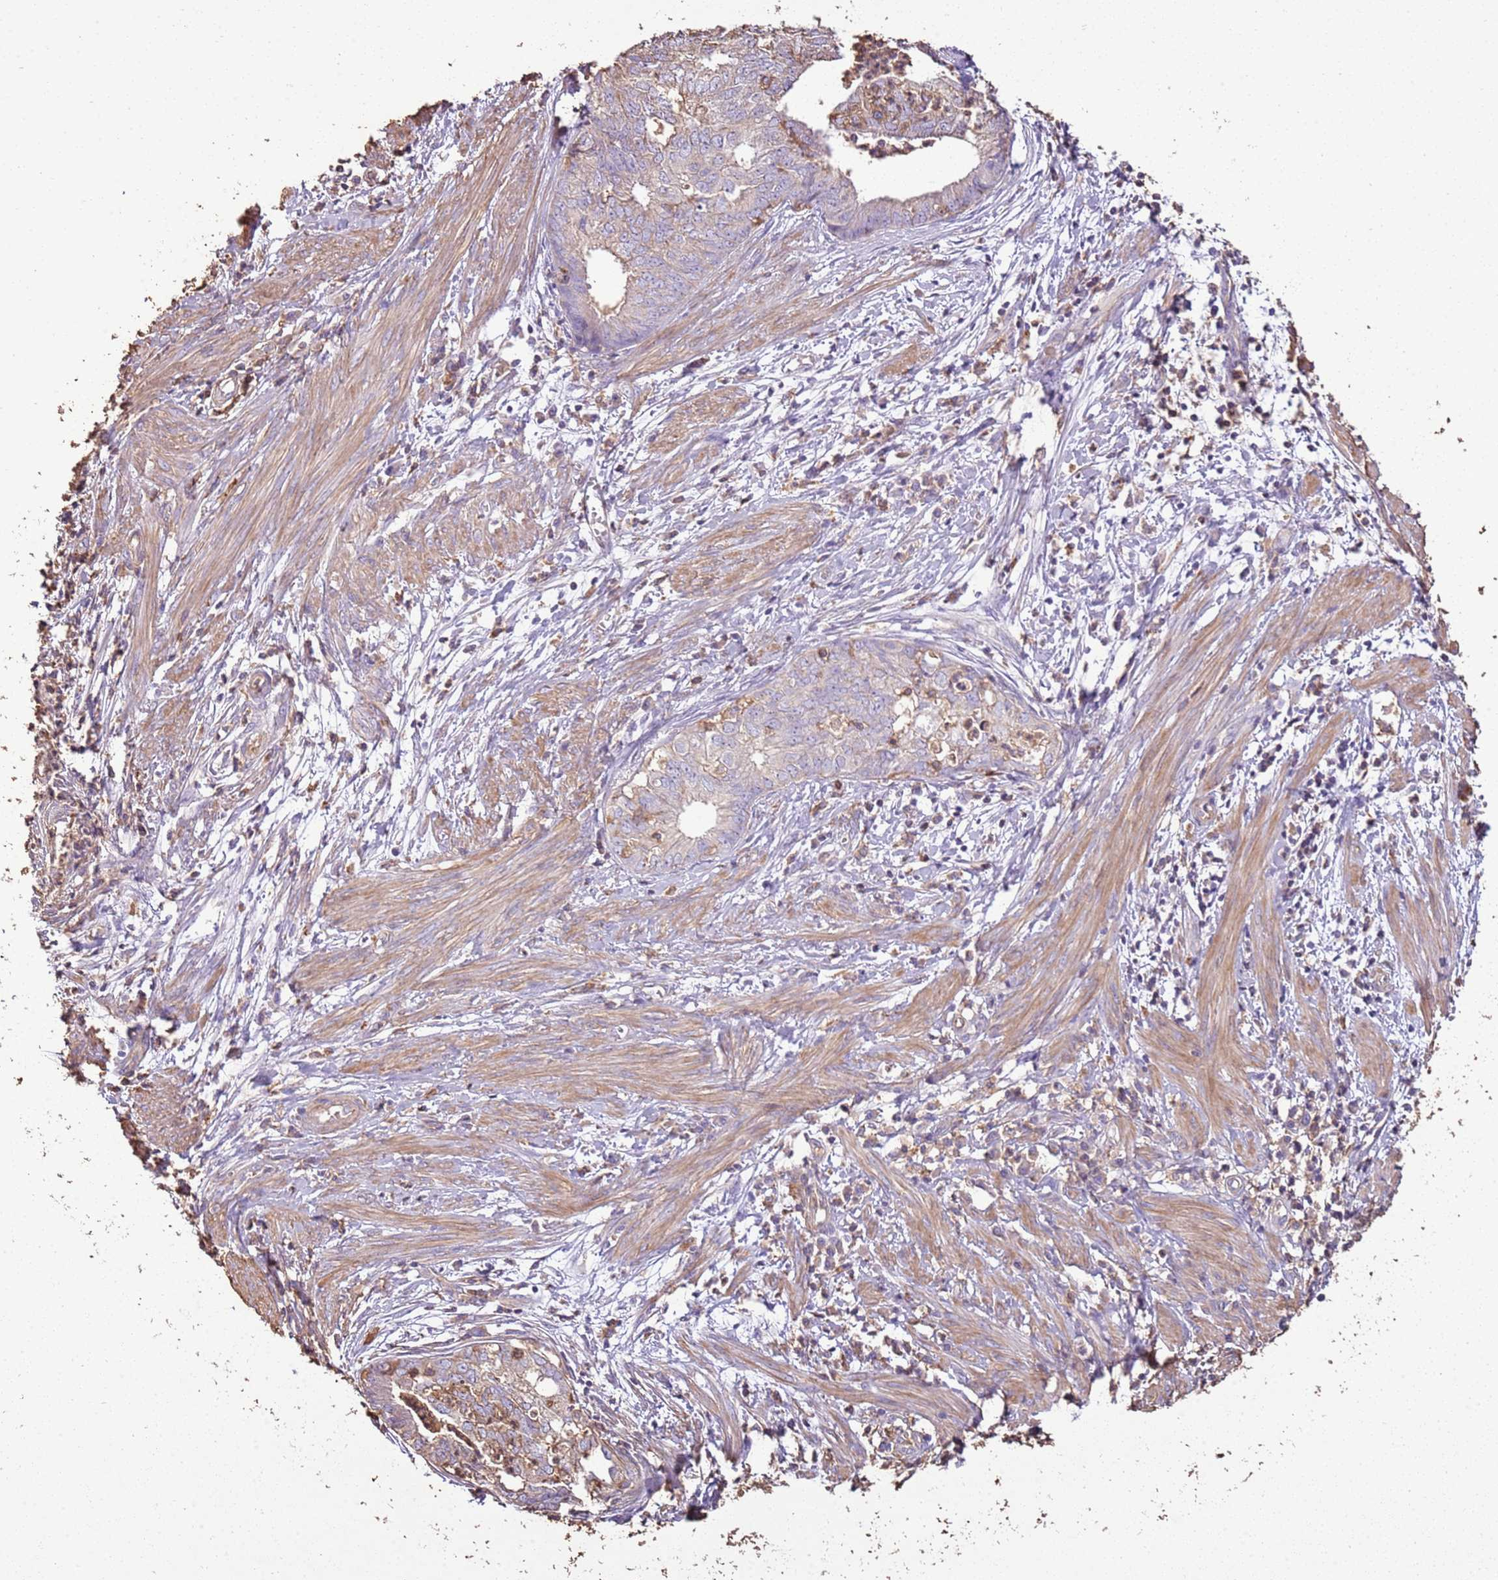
{"staining": {"intensity": "negative", "quantity": "none", "location": "none"}, "tissue": "endometrial cancer", "cell_type": "Tumor cells", "image_type": "cancer", "snomed": [{"axis": "morphology", "description": "Adenocarcinoma, NOS"}, {"axis": "topography", "description": "Endometrium"}], "caption": "Immunohistochemistry micrograph of endometrial cancer stained for a protein (brown), which shows no positivity in tumor cells.", "gene": "ARL10", "patient": {"sex": "female", "age": 68}}